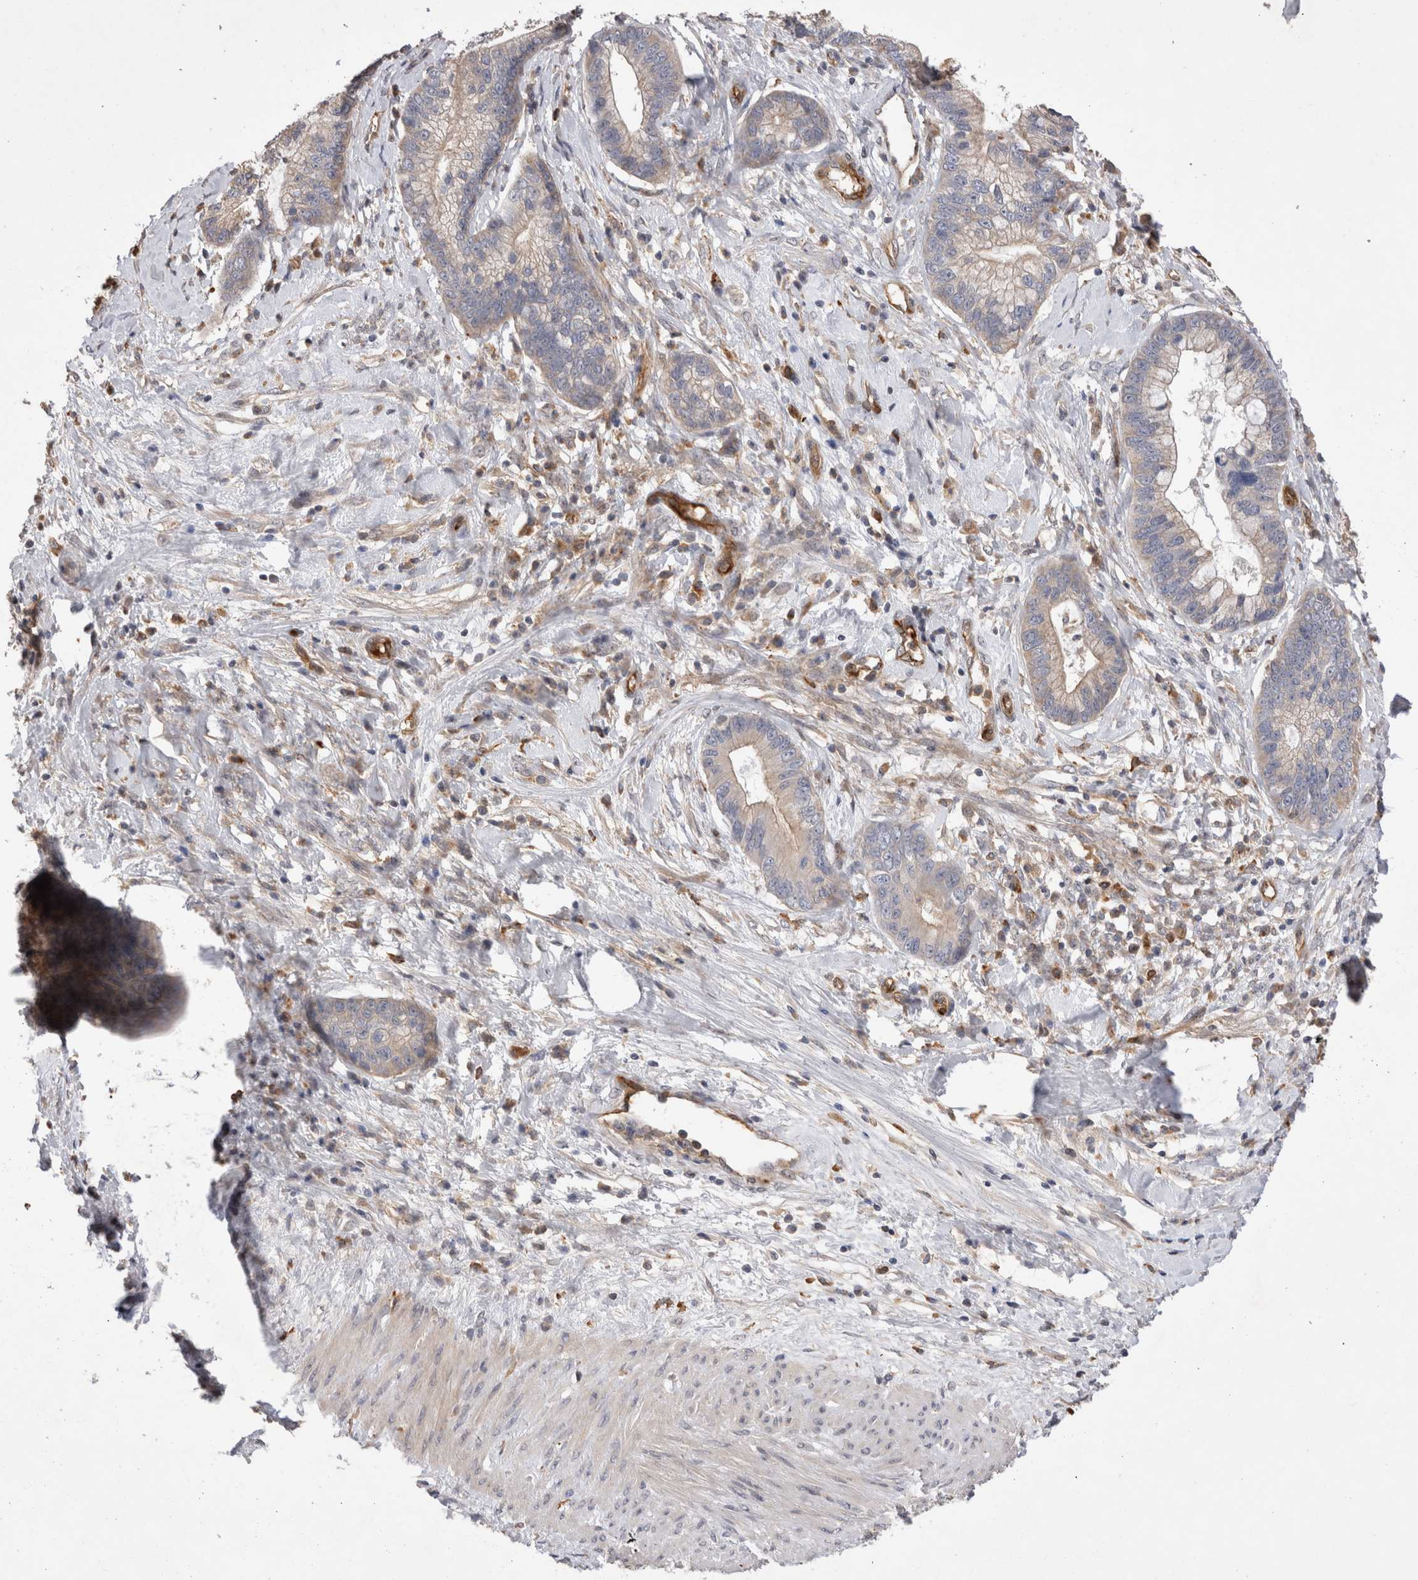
{"staining": {"intensity": "weak", "quantity": "<25%", "location": "cytoplasmic/membranous"}, "tissue": "cervical cancer", "cell_type": "Tumor cells", "image_type": "cancer", "snomed": [{"axis": "morphology", "description": "Adenocarcinoma, NOS"}, {"axis": "topography", "description": "Cervix"}], "caption": "There is no significant staining in tumor cells of cervical cancer (adenocarcinoma).", "gene": "BNIP2", "patient": {"sex": "female", "age": 44}}